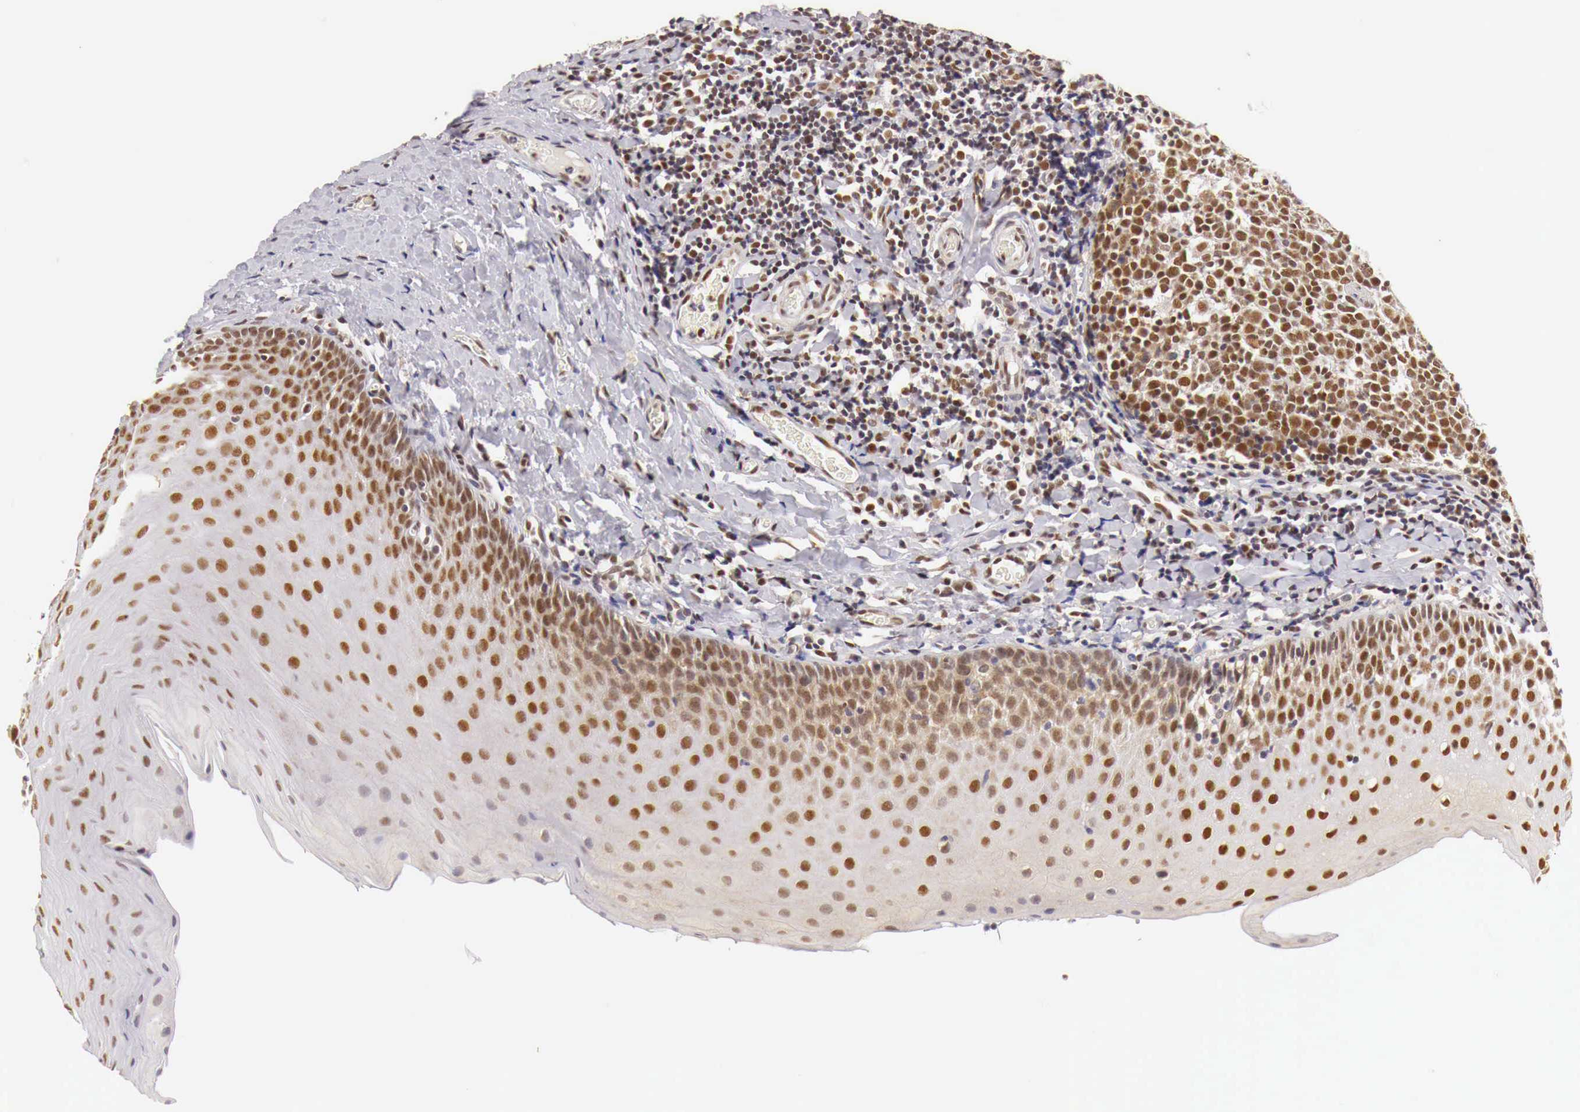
{"staining": {"intensity": "moderate", "quantity": ">75%", "location": "cytoplasmic/membranous,nuclear"}, "tissue": "tonsil", "cell_type": "Germinal center cells", "image_type": "normal", "snomed": [{"axis": "morphology", "description": "Normal tissue, NOS"}, {"axis": "topography", "description": "Tonsil"}], "caption": "Immunohistochemistry (DAB (3,3'-diaminobenzidine)) staining of benign human tonsil demonstrates moderate cytoplasmic/membranous,nuclear protein positivity in about >75% of germinal center cells.", "gene": "GPKOW", "patient": {"sex": "female", "age": 41}}